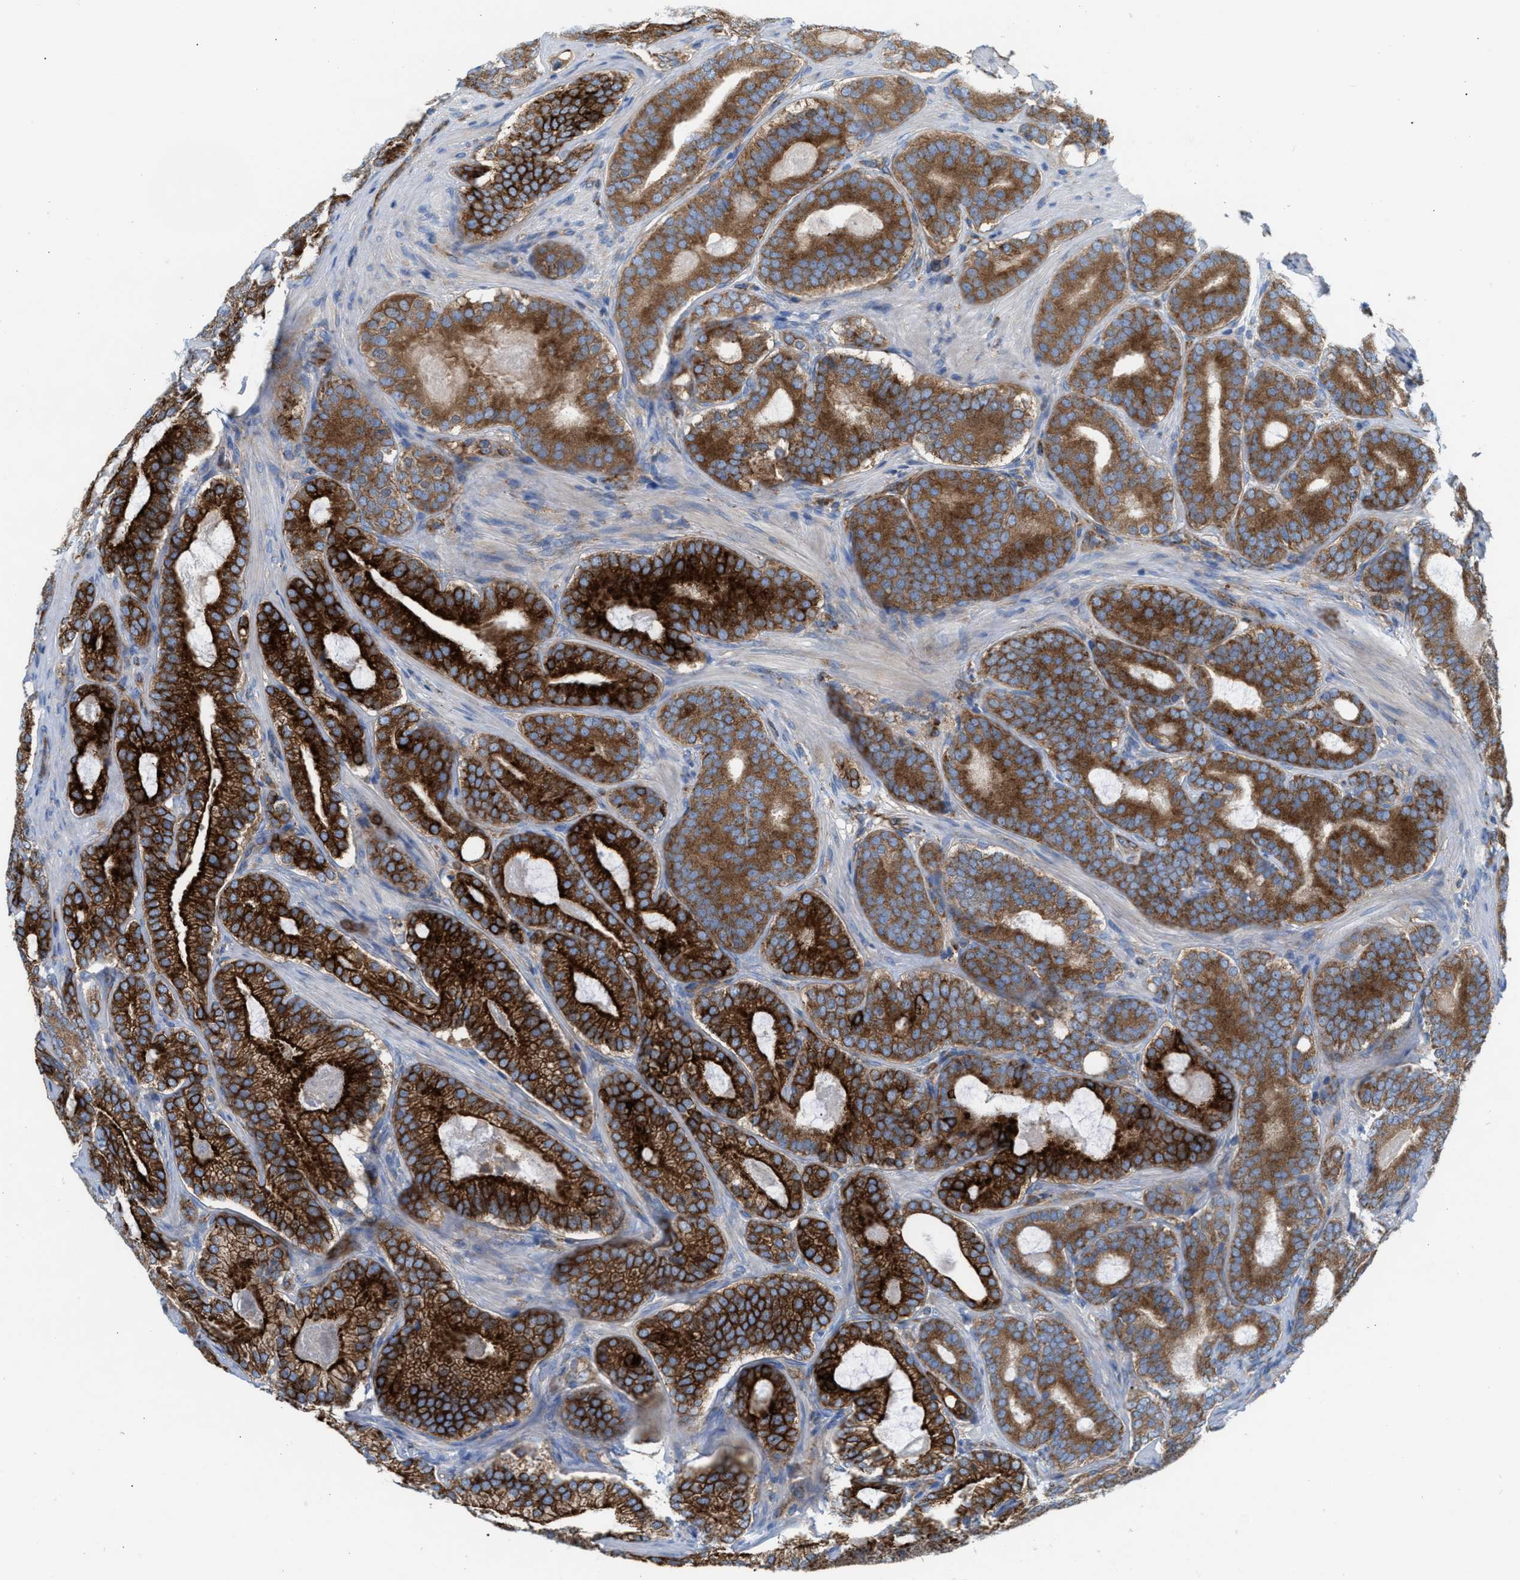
{"staining": {"intensity": "strong", "quantity": ">75%", "location": "cytoplasmic/membranous"}, "tissue": "prostate cancer", "cell_type": "Tumor cells", "image_type": "cancer", "snomed": [{"axis": "morphology", "description": "Adenocarcinoma, High grade"}, {"axis": "topography", "description": "Prostate"}], "caption": "Immunohistochemical staining of prostate adenocarcinoma (high-grade) demonstrates high levels of strong cytoplasmic/membranous protein positivity in approximately >75% of tumor cells. The staining was performed using DAB (3,3'-diaminobenzidine), with brown indicating positive protein expression. Nuclei are stained blue with hematoxylin.", "gene": "TBC1D15", "patient": {"sex": "male", "age": 60}}